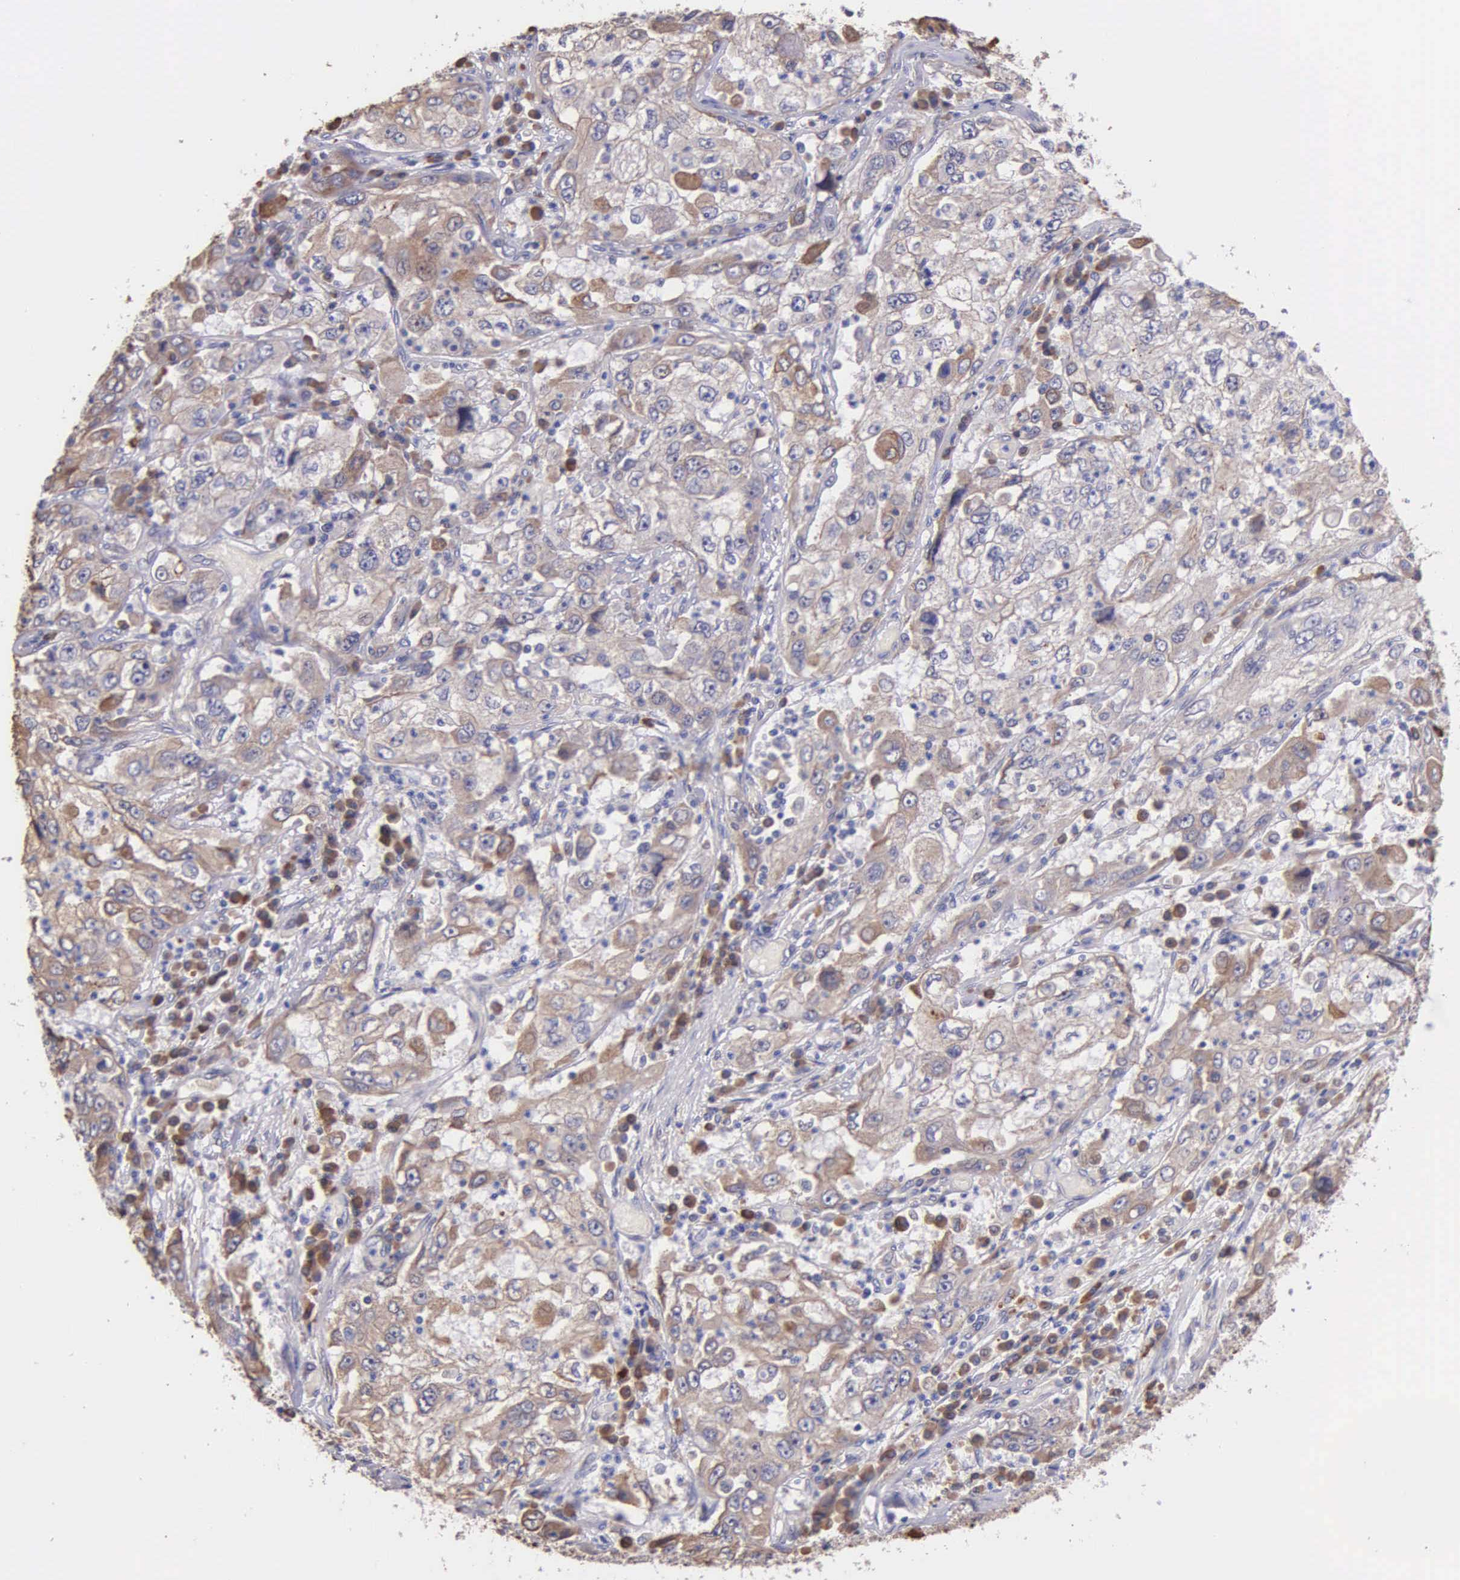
{"staining": {"intensity": "weak", "quantity": ">75%", "location": "cytoplasmic/membranous"}, "tissue": "cervical cancer", "cell_type": "Tumor cells", "image_type": "cancer", "snomed": [{"axis": "morphology", "description": "Squamous cell carcinoma, NOS"}, {"axis": "topography", "description": "Cervix"}], "caption": "Protein staining of cervical squamous cell carcinoma tissue displays weak cytoplasmic/membranous expression in about >75% of tumor cells. Immunohistochemistry (ihc) stains the protein in brown and the nuclei are stained blue.", "gene": "ZC3H12B", "patient": {"sex": "female", "age": 36}}